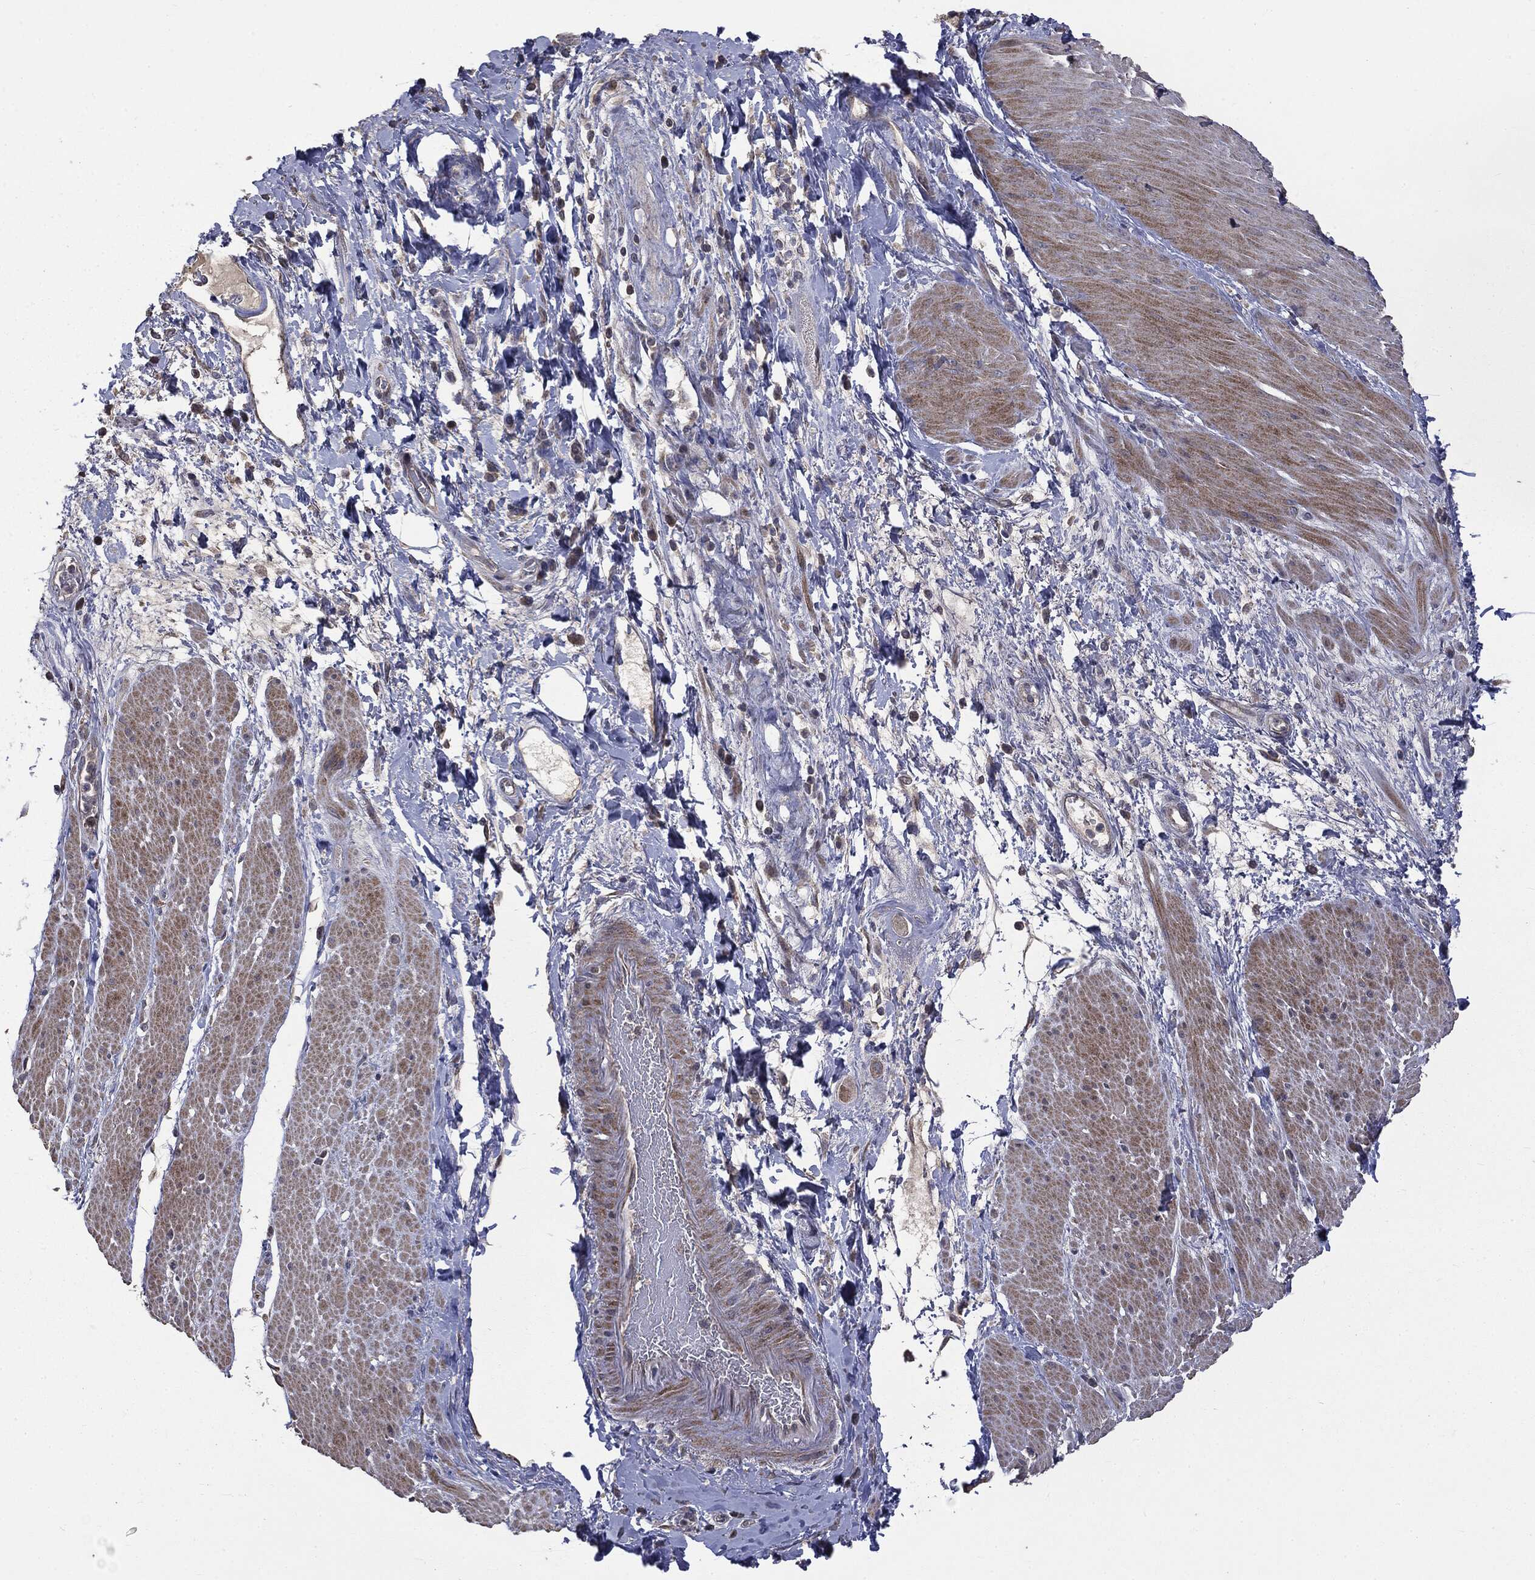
{"staining": {"intensity": "moderate", "quantity": "25%-75%", "location": "cytoplasmic/membranous"}, "tissue": "smooth muscle", "cell_type": "Smooth muscle cells", "image_type": "normal", "snomed": [{"axis": "morphology", "description": "Normal tissue, NOS"}, {"axis": "topography", "description": "Soft tissue"}, {"axis": "topography", "description": "Smooth muscle"}], "caption": "There is medium levels of moderate cytoplasmic/membranous positivity in smooth muscle cells of unremarkable smooth muscle, as demonstrated by immunohistochemical staining (brown color).", "gene": "MTOR", "patient": {"sex": "male", "age": 72}}